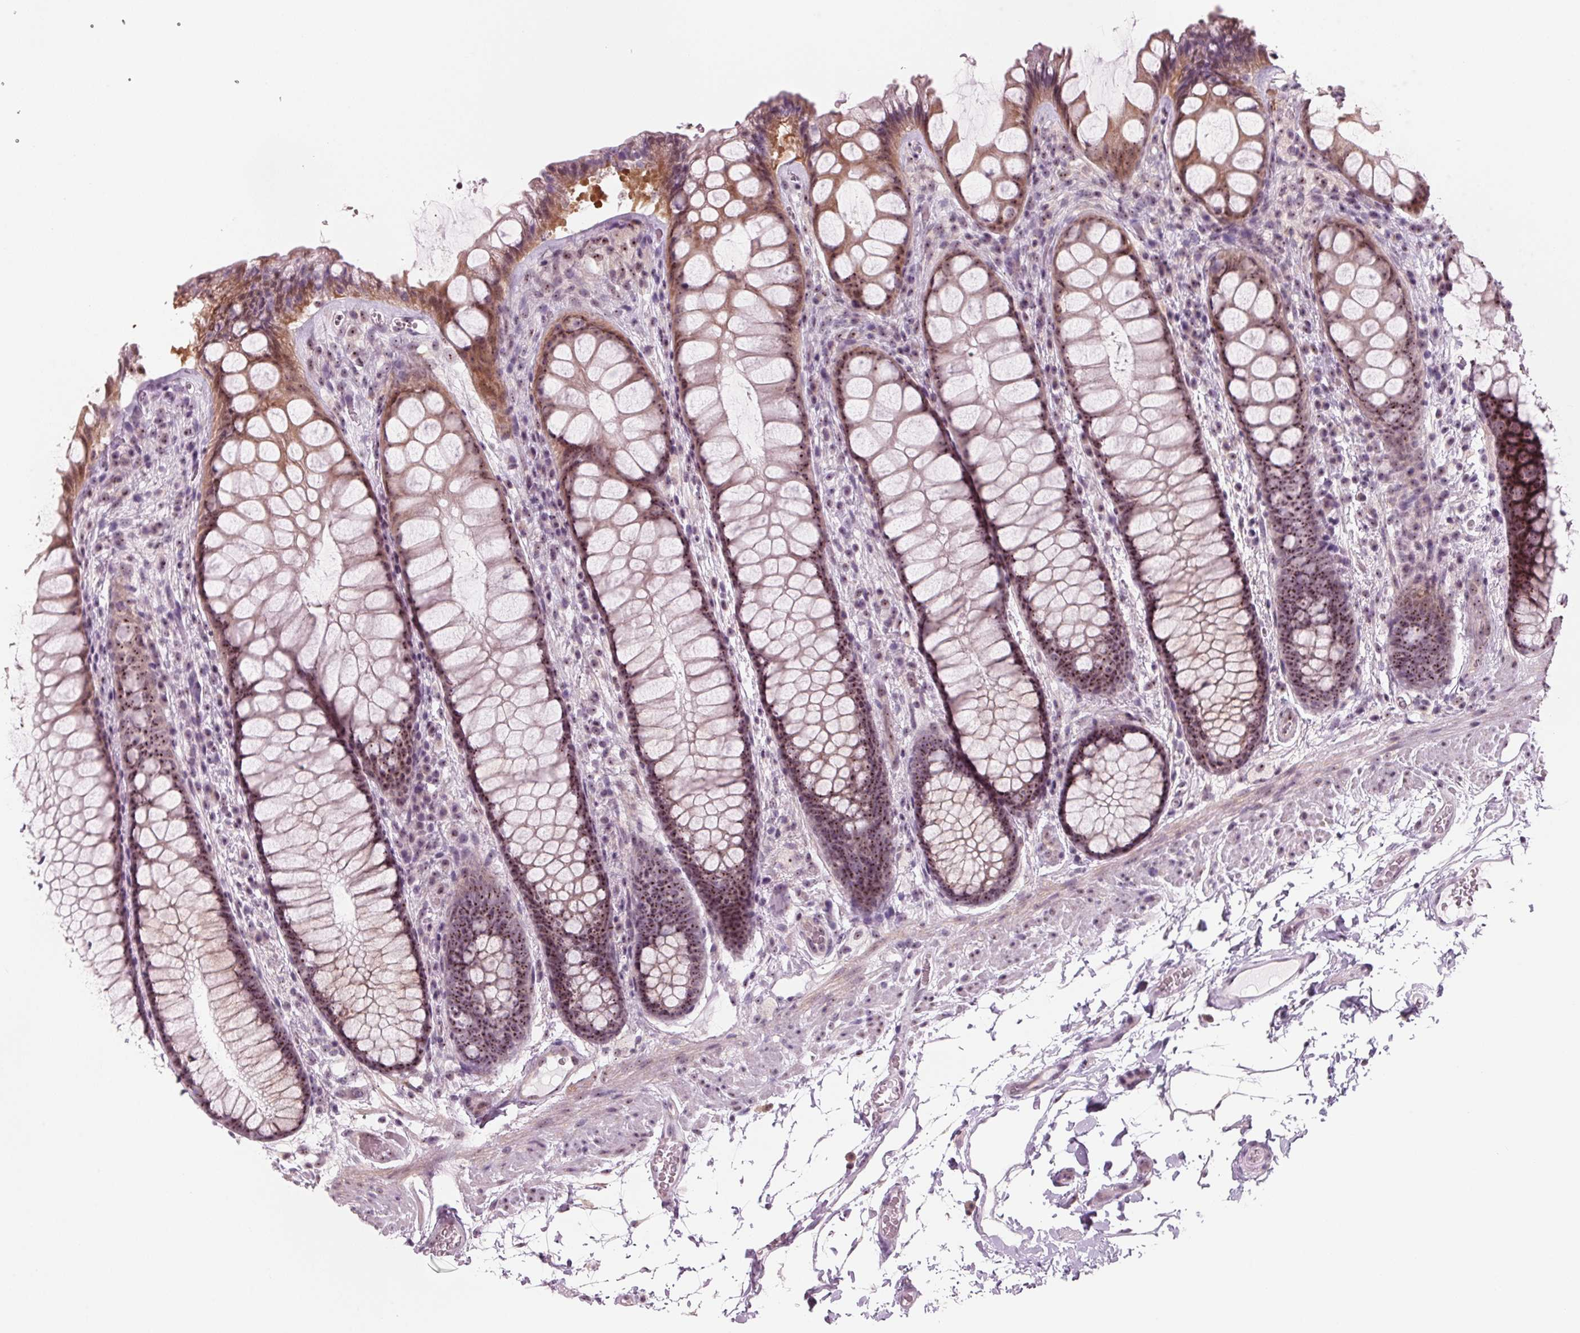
{"staining": {"intensity": "moderate", "quantity": "25%-75%", "location": "cytoplasmic/membranous,nuclear"}, "tissue": "rectum", "cell_type": "Glandular cells", "image_type": "normal", "snomed": [{"axis": "morphology", "description": "Normal tissue, NOS"}, {"axis": "topography", "description": "Rectum"}], "caption": "IHC of benign rectum demonstrates medium levels of moderate cytoplasmic/membranous,nuclear expression in about 25%-75% of glandular cells. Immunohistochemistry stains the protein of interest in brown and the nuclei are stained blue.", "gene": "DNTTIP2", "patient": {"sex": "female", "age": 62}}